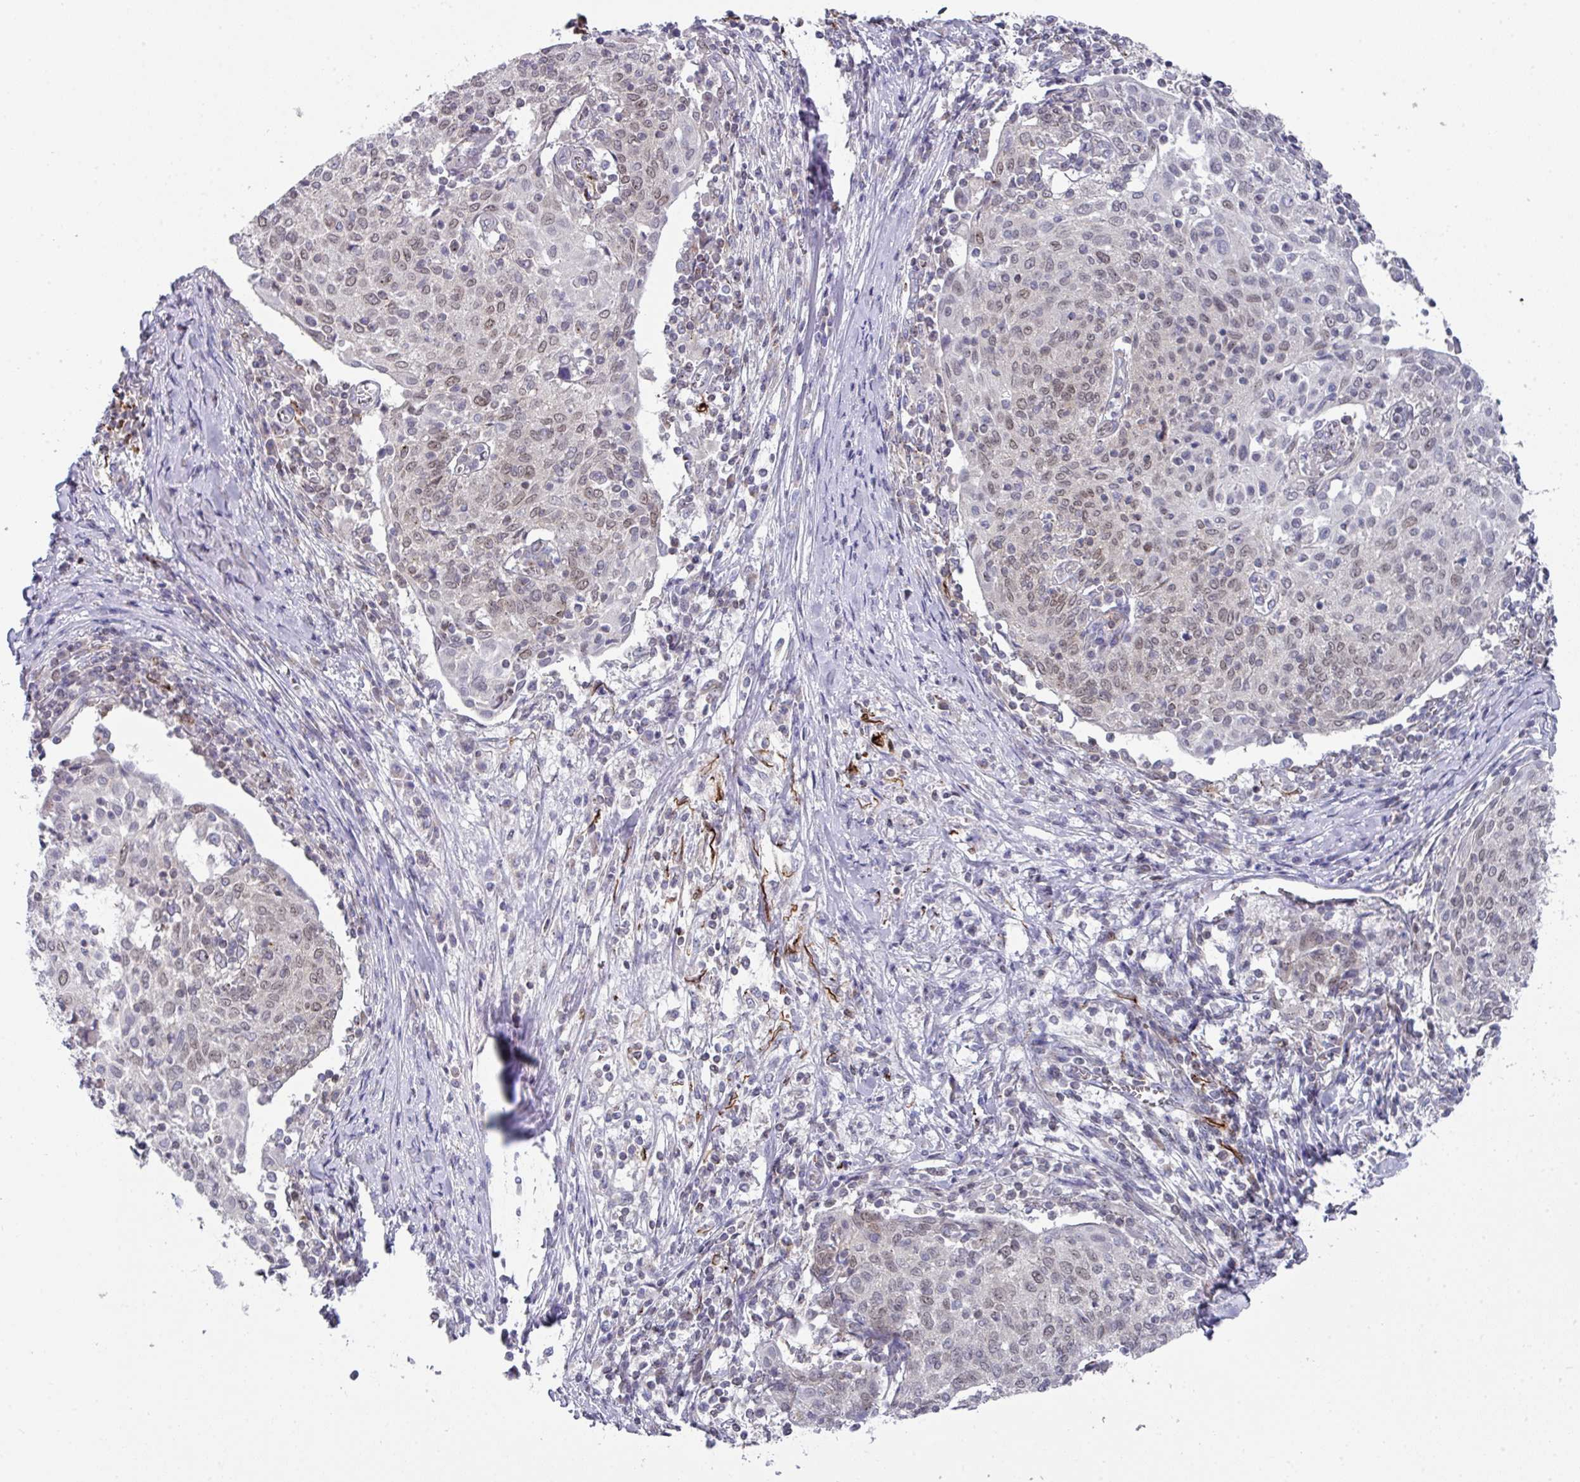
{"staining": {"intensity": "weak", "quantity": "<25%", "location": "nuclear"}, "tissue": "cervical cancer", "cell_type": "Tumor cells", "image_type": "cancer", "snomed": [{"axis": "morphology", "description": "Squamous cell carcinoma, NOS"}, {"axis": "topography", "description": "Cervix"}], "caption": "A high-resolution photomicrograph shows IHC staining of cervical cancer, which displays no significant staining in tumor cells. (DAB immunohistochemistry (IHC) with hematoxylin counter stain).", "gene": "DCAF12L2", "patient": {"sex": "female", "age": 52}}